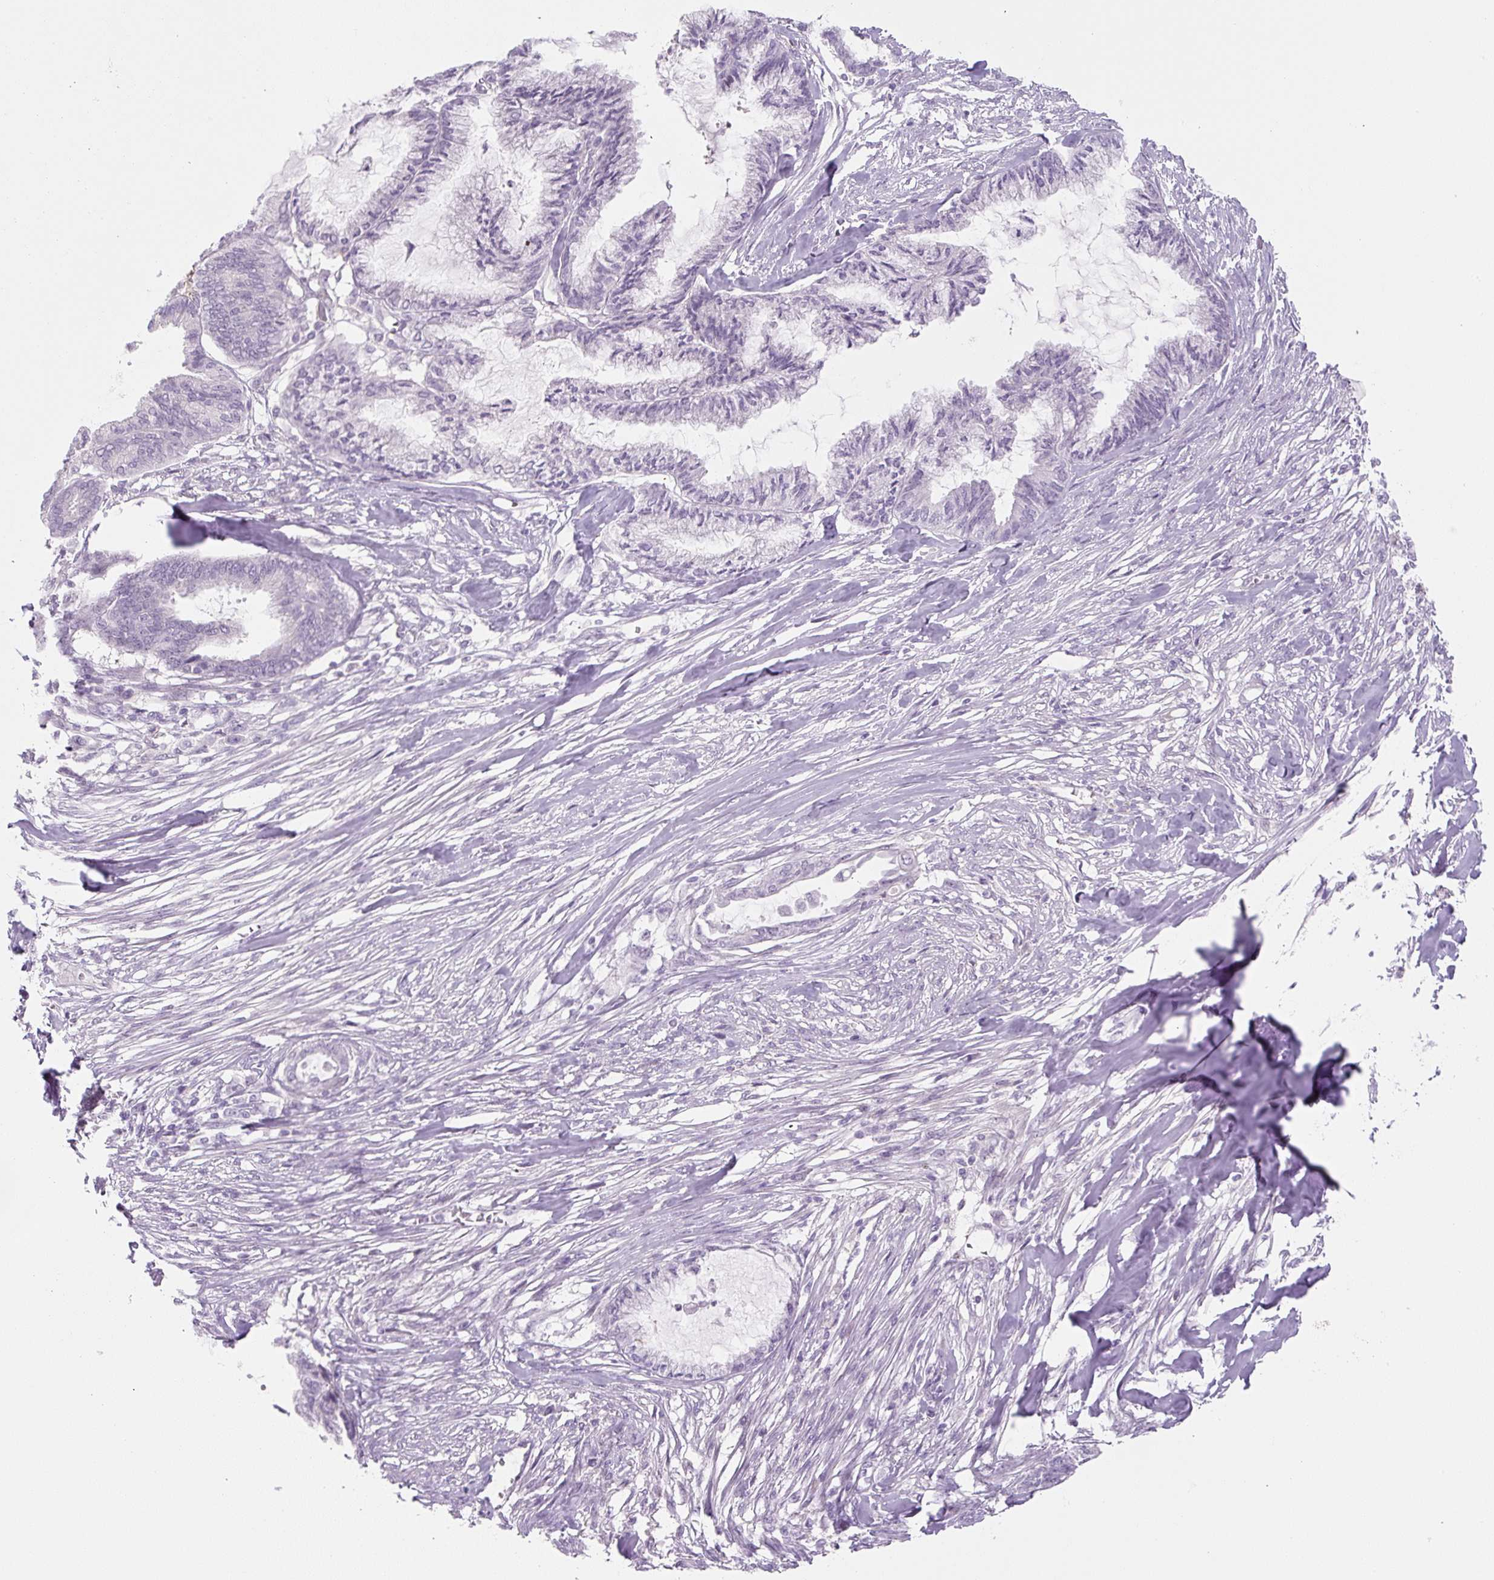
{"staining": {"intensity": "negative", "quantity": "none", "location": "none"}, "tissue": "endometrial cancer", "cell_type": "Tumor cells", "image_type": "cancer", "snomed": [{"axis": "morphology", "description": "Adenocarcinoma, NOS"}, {"axis": "topography", "description": "Endometrium"}], "caption": "The immunohistochemistry (IHC) image has no significant expression in tumor cells of adenocarcinoma (endometrial) tissue.", "gene": "PRM1", "patient": {"sex": "female", "age": 86}}